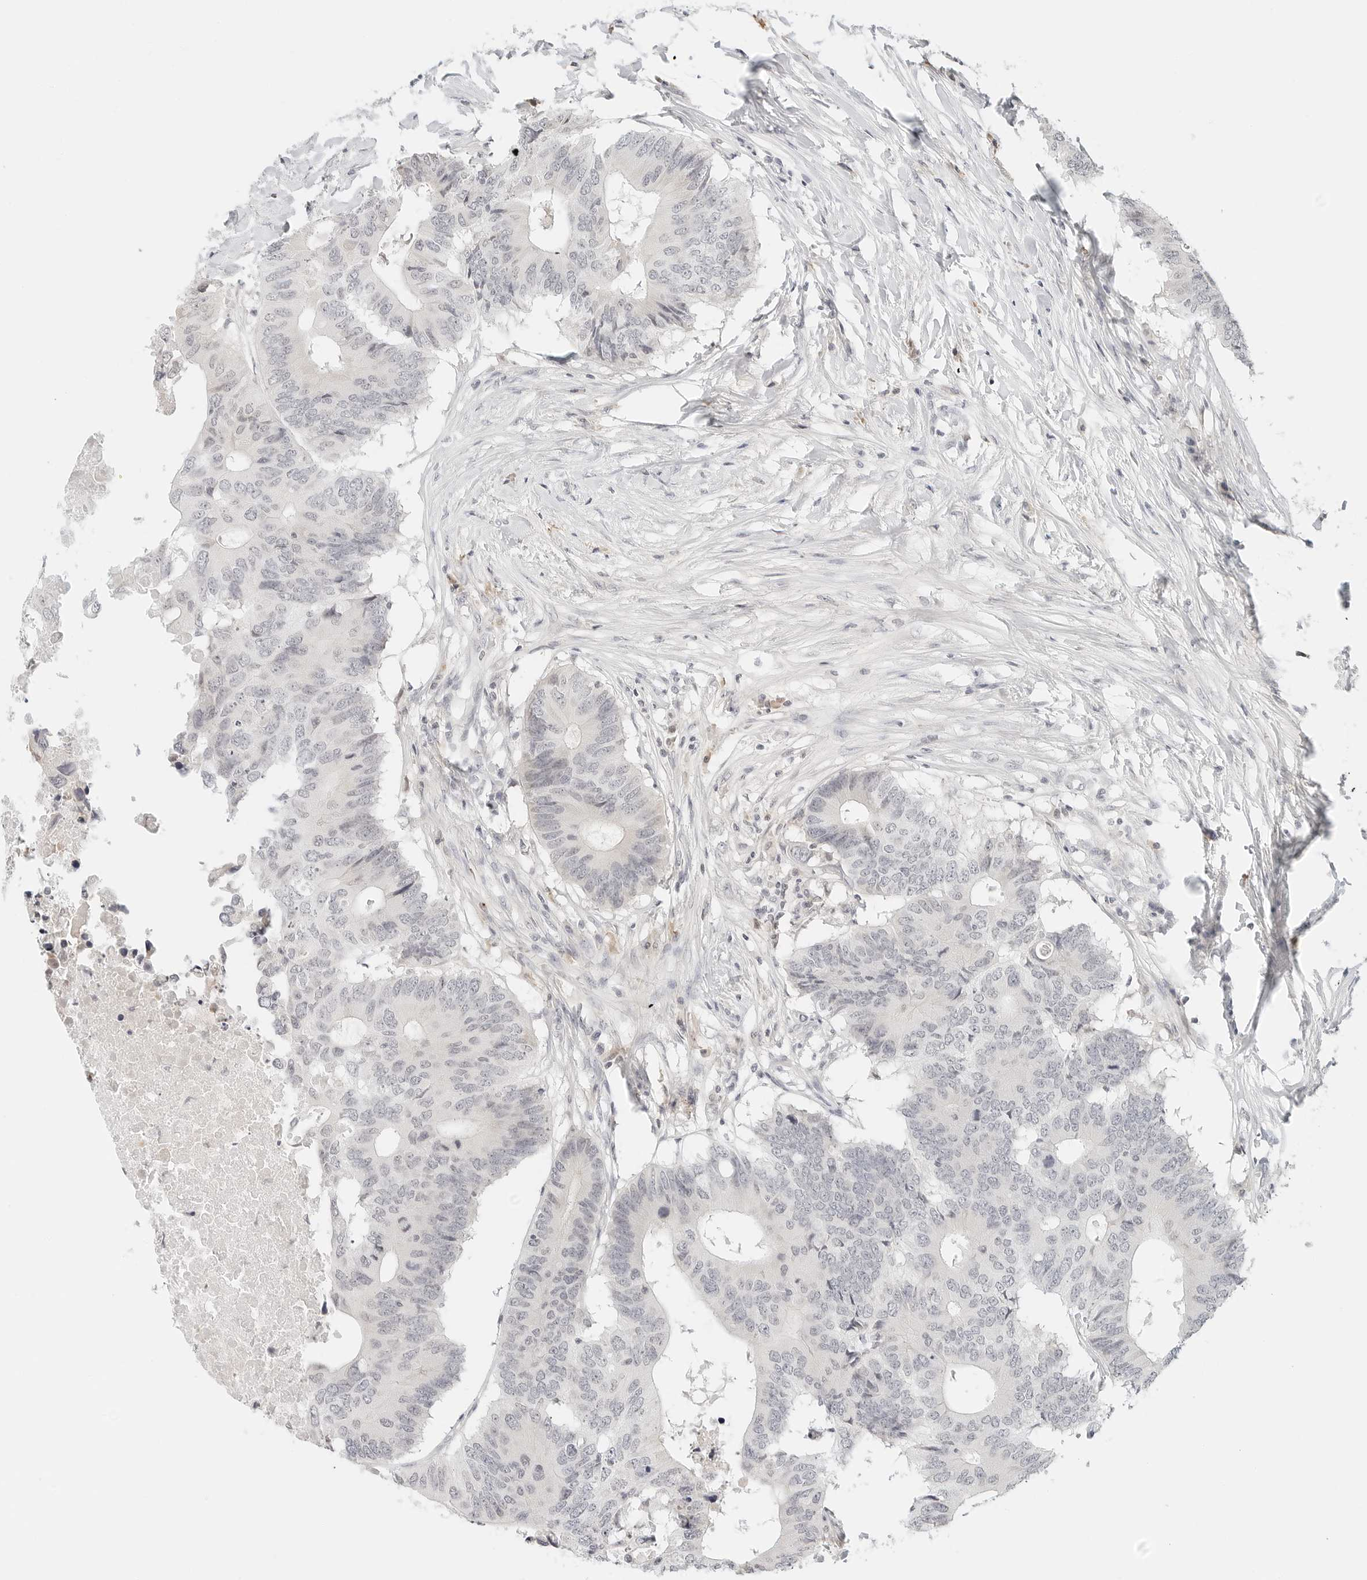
{"staining": {"intensity": "negative", "quantity": "none", "location": "none"}, "tissue": "colorectal cancer", "cell_type": "Tumor cells", "image_type": "cancer", "snomed": [{"axis": "morphology", "description": "Adenocarcinoma, NOS"}, {"axis": "topography", "description": "Colon"}], "caption": "DAB immunohistochemical staining of human adenocarcinoma (colorectal) displays no significant positivity in tumor cells.", "gene": "NEO1", "patient": {"sex": "male", "age": 71}}